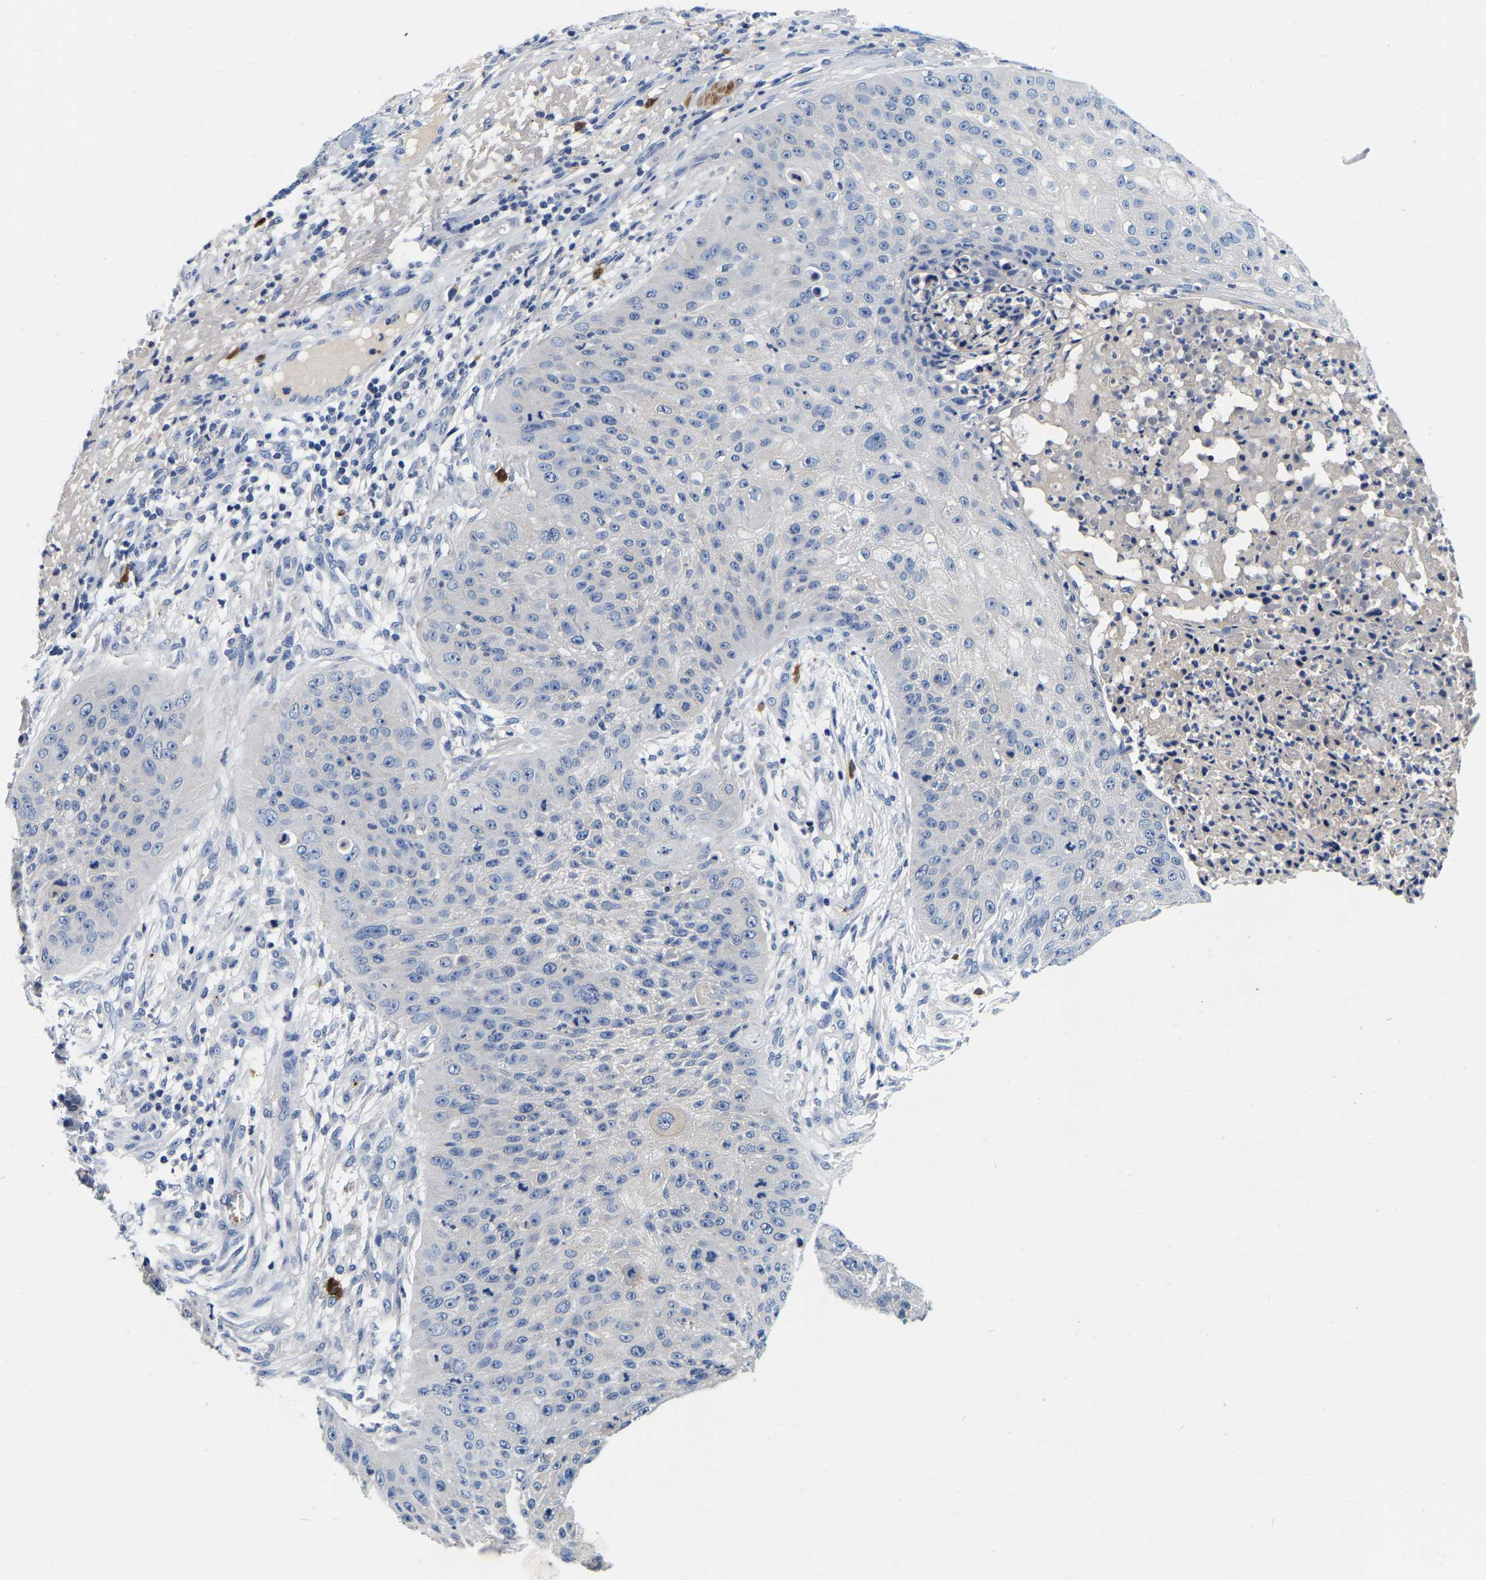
{"staining": {"intensity": "negative", "quantity": "none", "location": "none"}, "tissue": "skin cancer", "cell_type": "Tumor cells", "image_type": "cancer", "snomed": [{"axis": "morphology", "description": "Squamous cell carcinoma, NOS"}, {"axis": "topography", "description": "Skin"}], "caption": "This is a photomicrograph of immunohistochemistry (IHC) staining of squamous cell carcinoma (skin), which shows no positivity in tumor cells.", "gene": "RAB27B", "patient": {"sex": "female", "age": 80}}